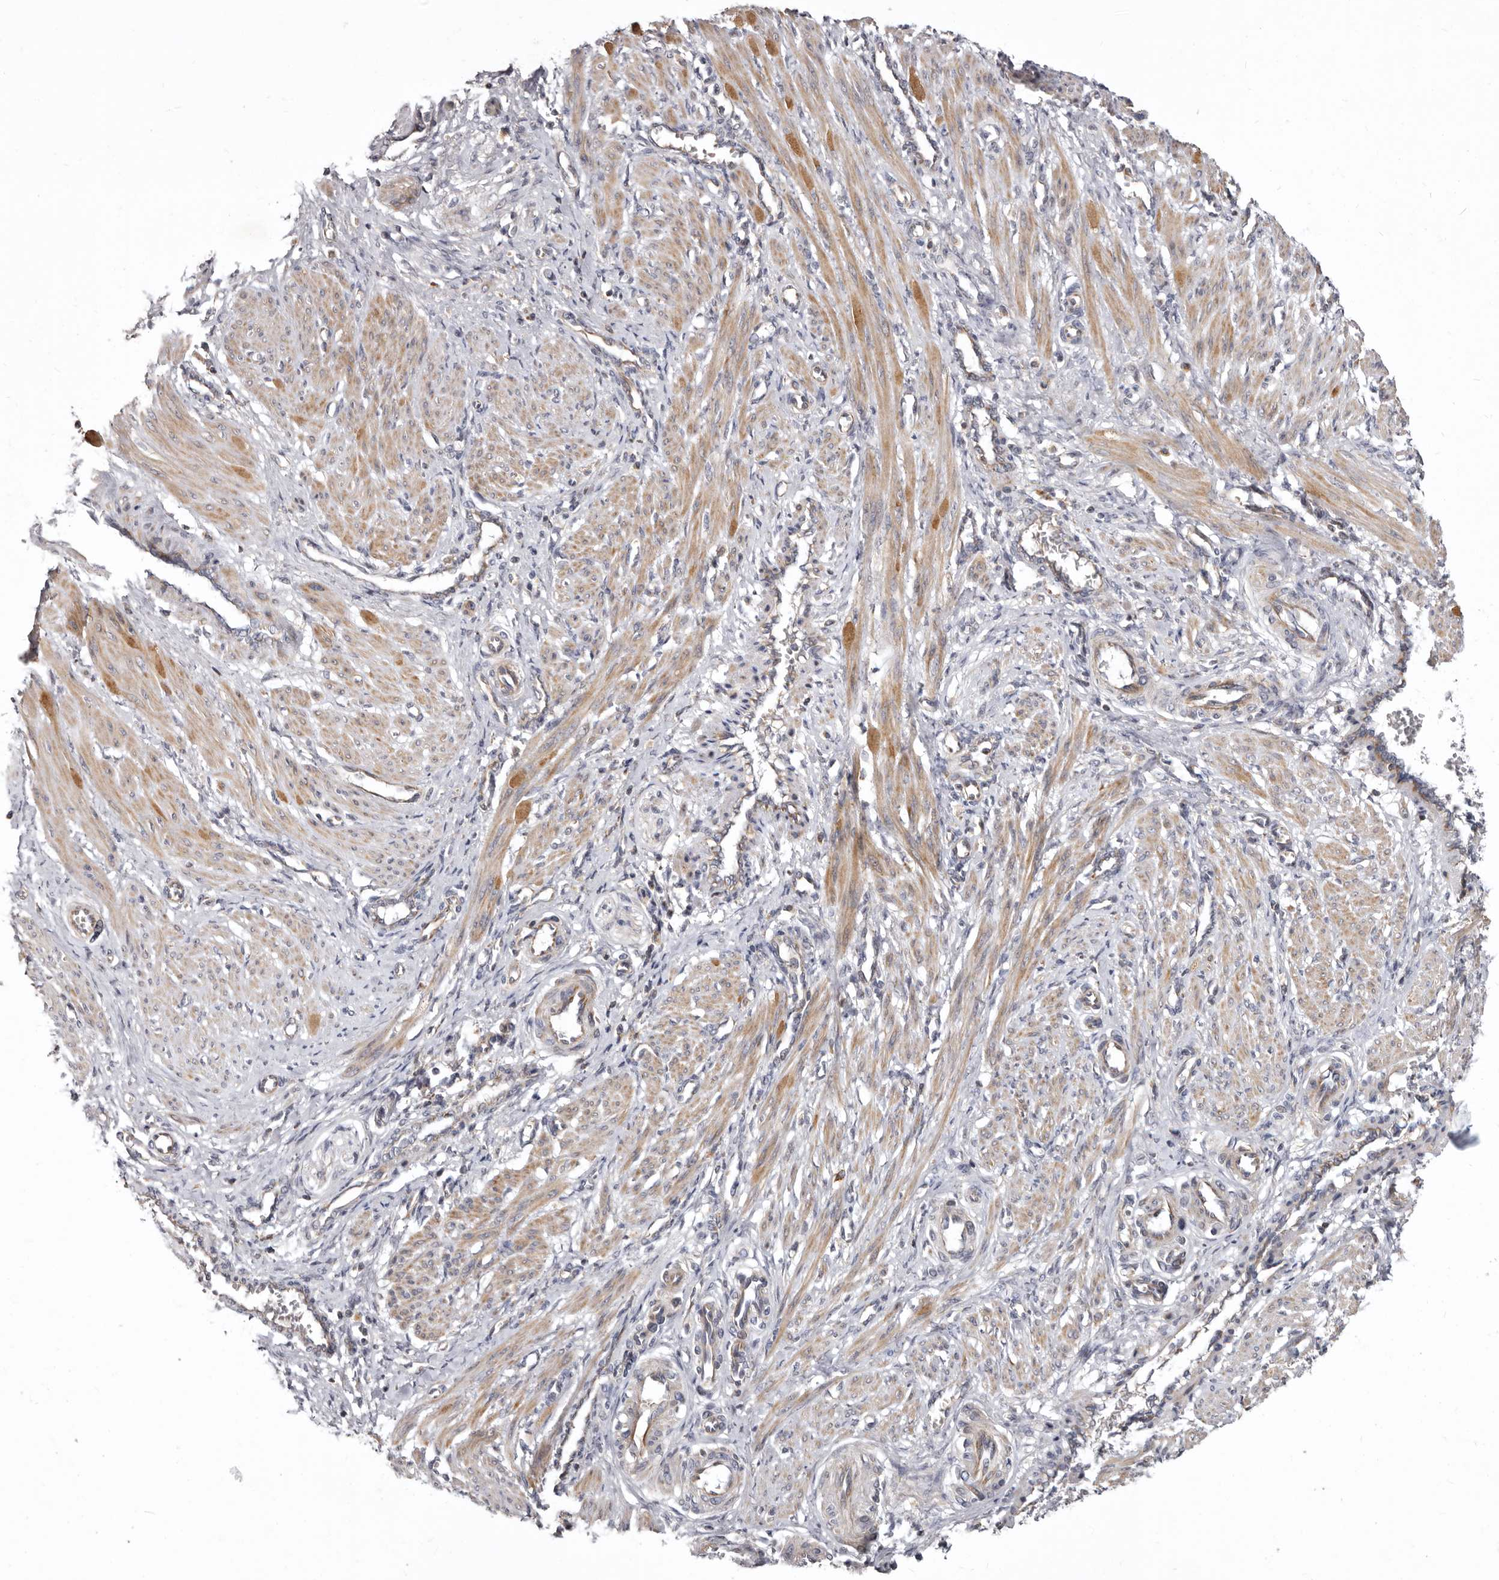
{"staining": {"intensity": "moderate", "quantity": "25%-75%", "location": "cytoplasmic/membranous"}, "tissue": "smooth muscle", "cell_type": "Smooth muscle cells", "image_type": "normal", "snomed": [{"axis": "morphology", "description": "Normal tissue, NOS"}, {"axis": "topography", "description": "Endometrium"}], "caption": "Smooth muscle cells reveal moderate cytoplasmic/membranous positivity in about 25%-75% of cells in unremarkable smooth muscle.", "gene": "SMC4", "patient": {"sex": "female", "age": 33}}